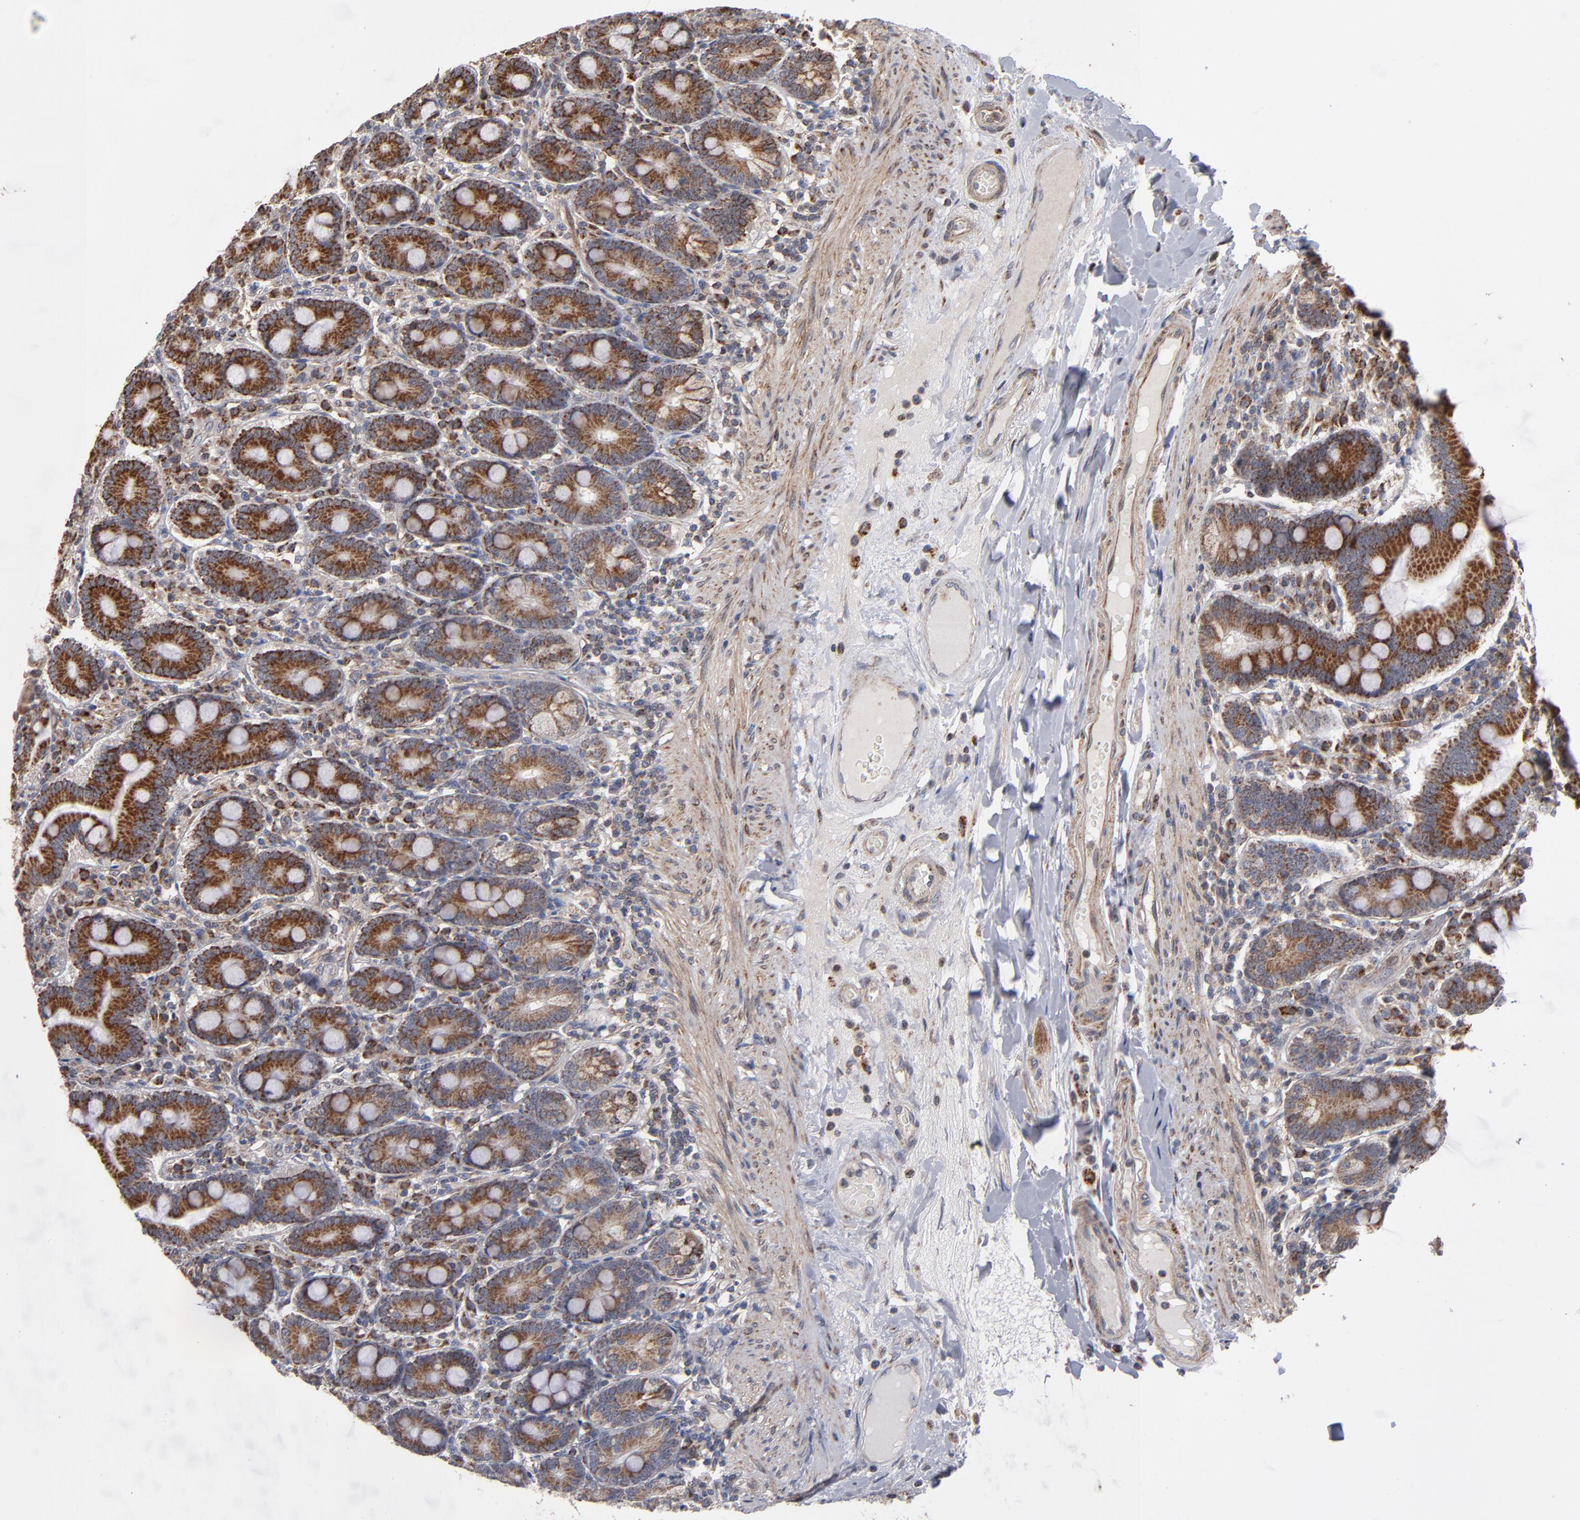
{"staining": {"intensity": "moderate", "quantity": ">75%", "location": "cytoplasmic/membranous"}, "tissue": "duodenum", "cell_type": "Glandular cells", "image_type": "normal", "snomed": [{"axis": "morphology", "description": "Normal tissue, NOS"}, {"axis": "topography", "description": "Duodenum"}], "caption": "A histopathology image of duodenum stained for a protein displays moderate cytoplasmic/membranous brown staining in glandular cells. (brown staining indicates protein expression, while blue staining denotes nuclei).", "gene": "MIPOL1", "patient": {"sex": "female", "age": 64}}